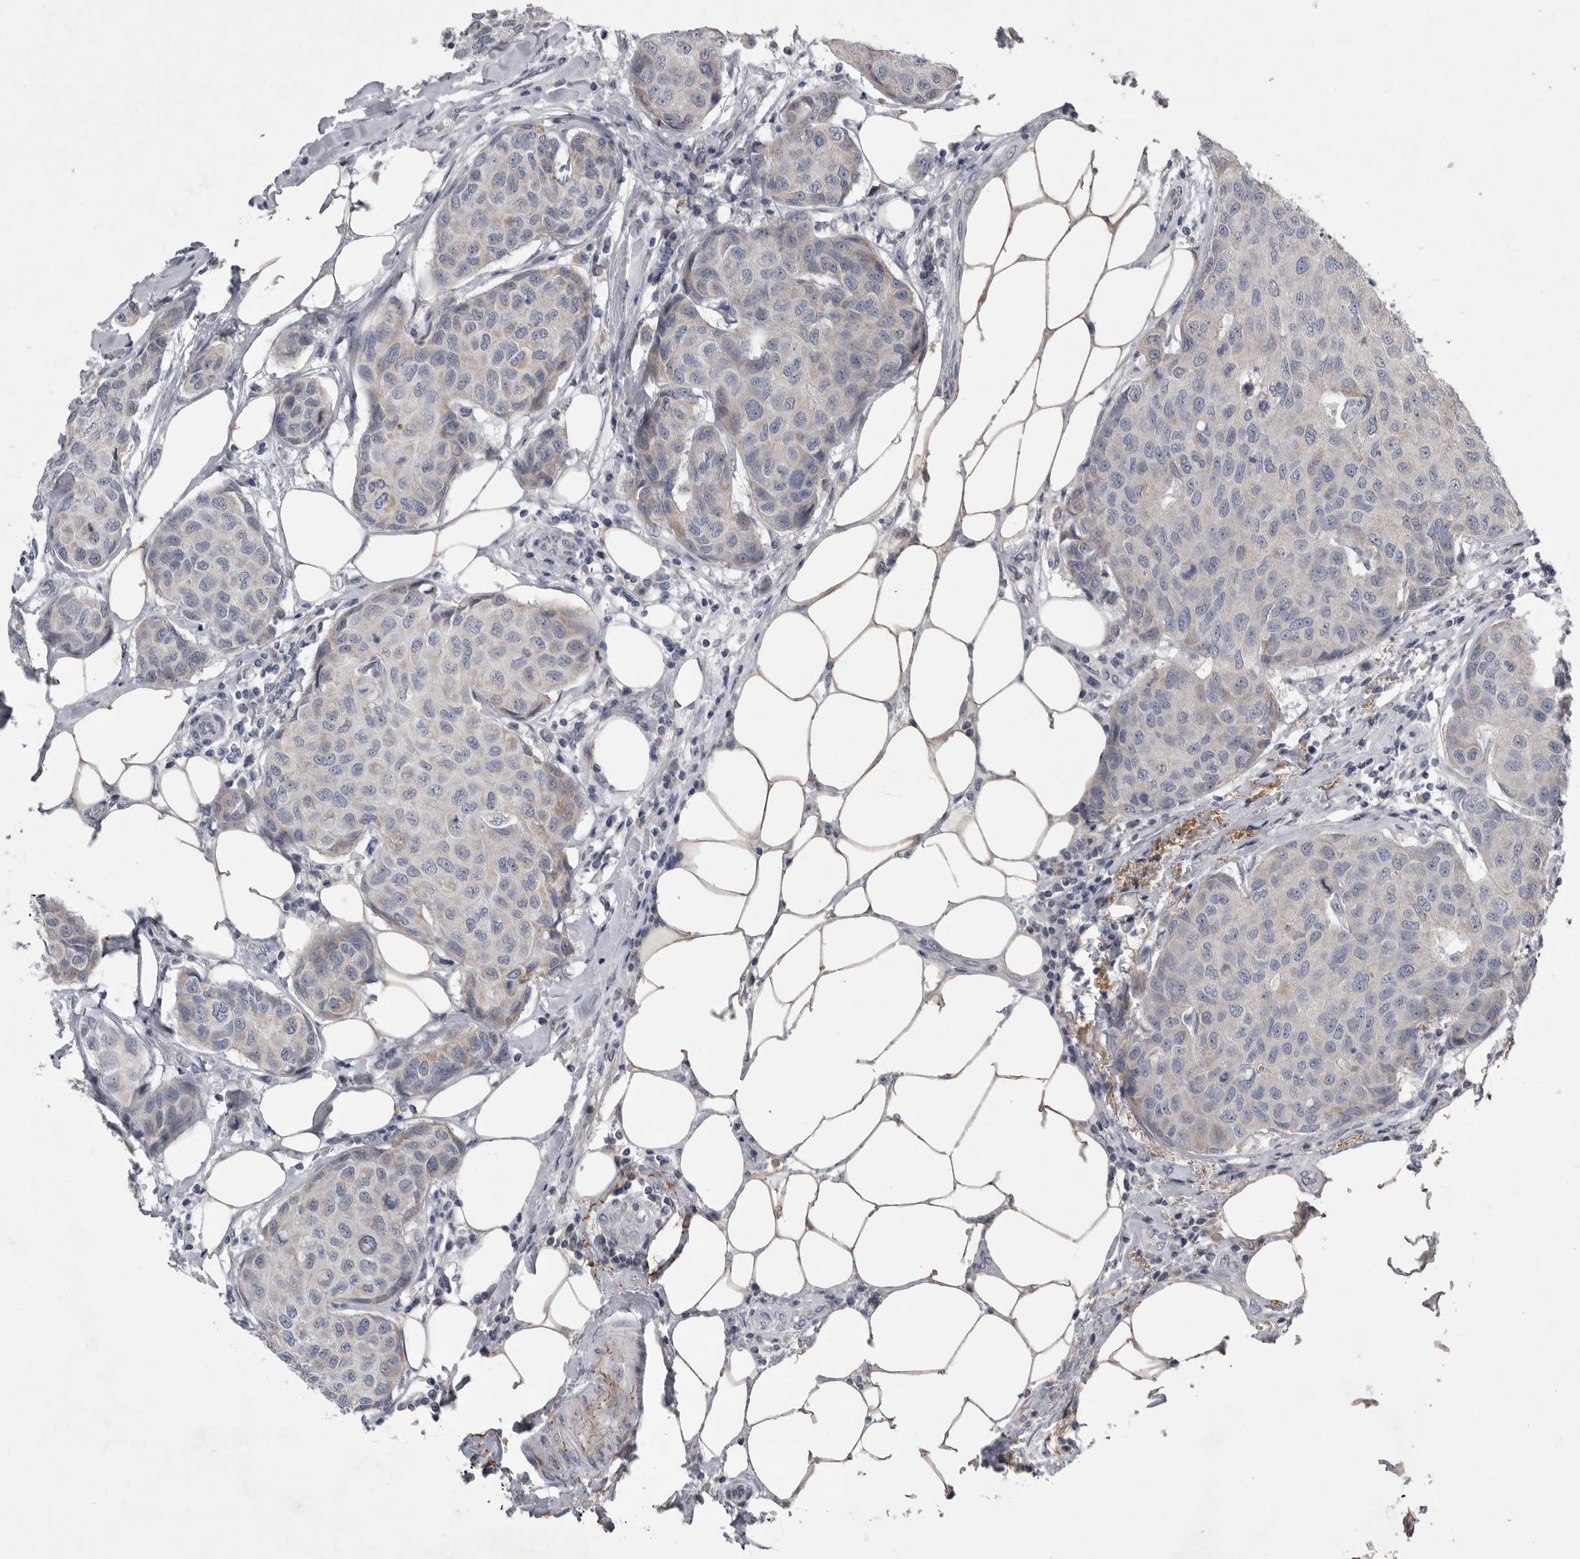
{"staining": {"intensity": "negative", "quantity": "none", "location": "none"}, "tissue": "breast cancer", "cell_type": "Tumor cells", "image_type": "cancer", "snomed": [{"axis": "morphology", "description": "Duct carcinoma"}, {"axis": "topography", "description": "Breast"}], "caption": "DAB (3,3'-diaminobenzidine) immunohistochemical staining of breast cancer shows no significant staining in tumor cells. (DAB (3,3'-diaminobenzidine) immunohistochemistry (IHC) with hematoxylin counter stain).", "gene": "CRP", "patient": {"sex": "female", "age": 80}}